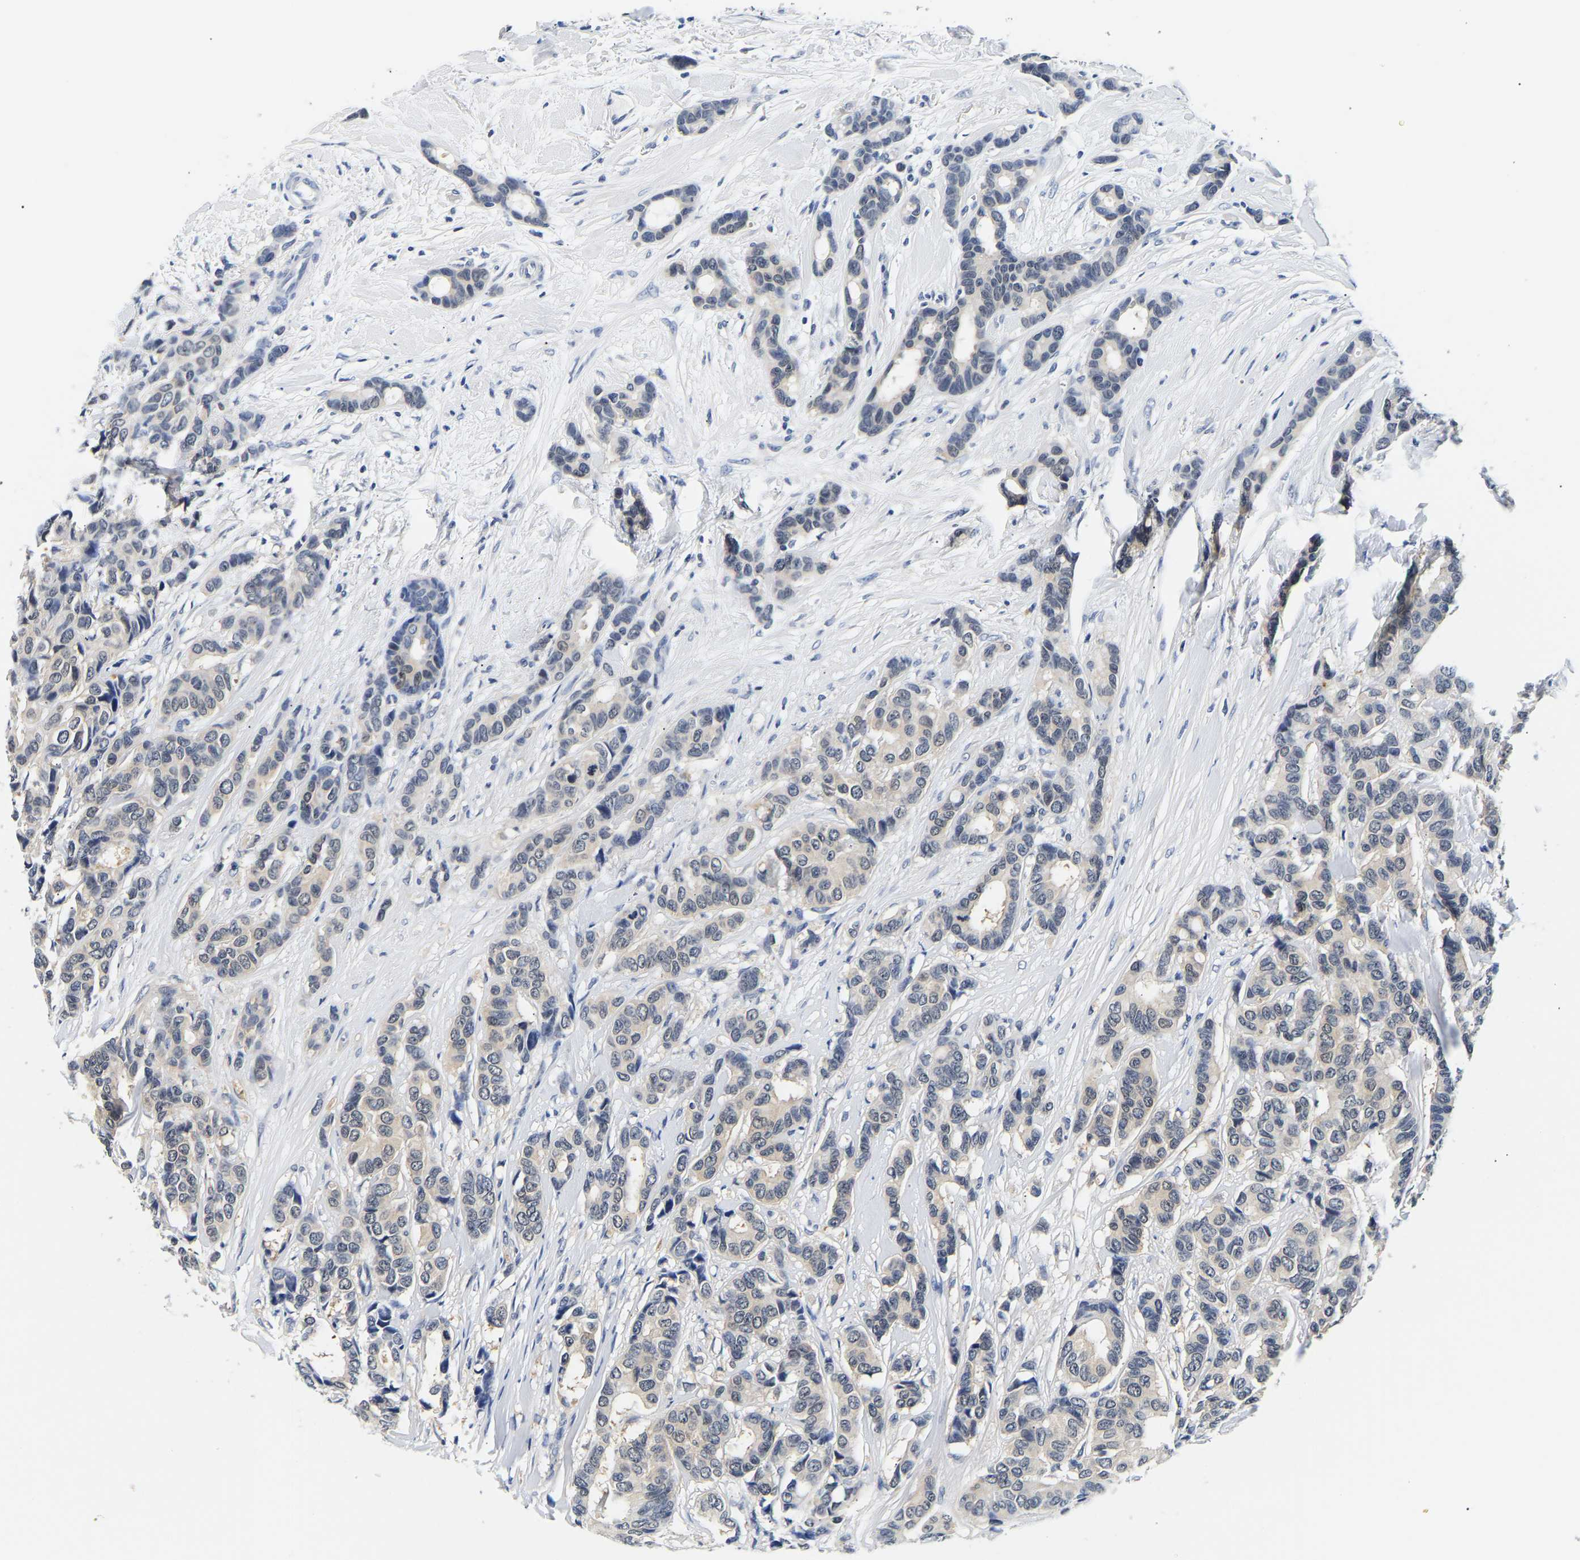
{"staining": {"intensity": "negative", "quantity": "none", "location": "none"}, "tissue": "breast cancer", "cell_type": "Tumor cells", "image_type": "cancer", "snomed": [{"axis": "morphology", "description": "Duct carcinoma"}, {"axis": "topography", "description": "Breast"}], "caption": "IHC photomicrograph of infiltrating ductal carcinoma (breast) stained for a protein (brown), which reveals no staining in tumor cells.", "gene": "UCHL3", "patient": {"sex": "female", "age": 87}}